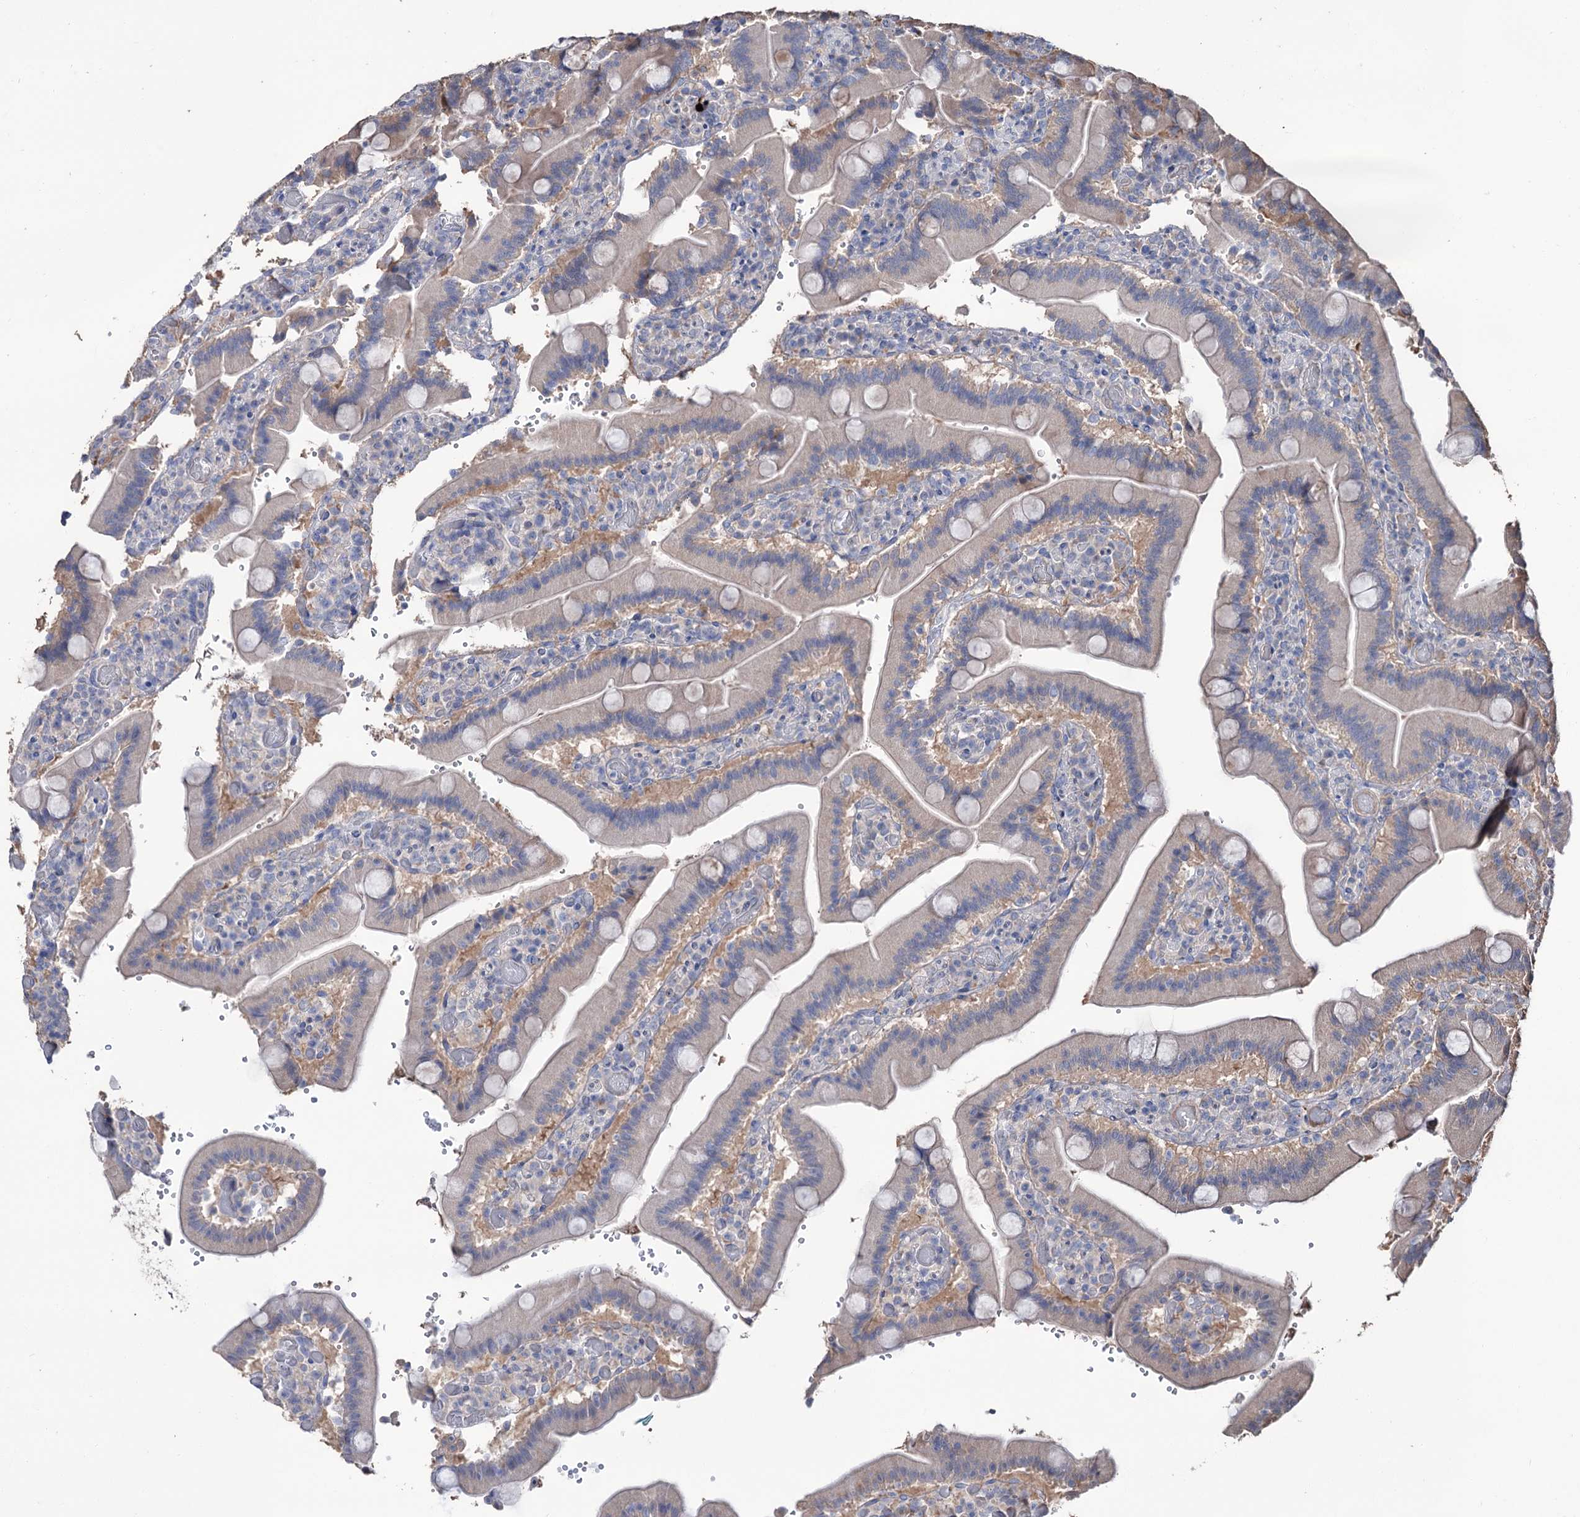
{"staining": {"intensity": "negative", "quantity": "none", "location": "none"}, "tissue": "duodenum", "cell_type": "Glandular cells", "image_type": "normal", "snomed": [{"axis": "morphology", "description": "Normal tissue, NOS"}, {"axis": "topography", "description": "Duodenum"}], "caption": "IHC of unremarkable duodenum reveals no expression in glandular cells.", "gene": "EPB41L5", "patient": {"sex": "female", "age": 62}}